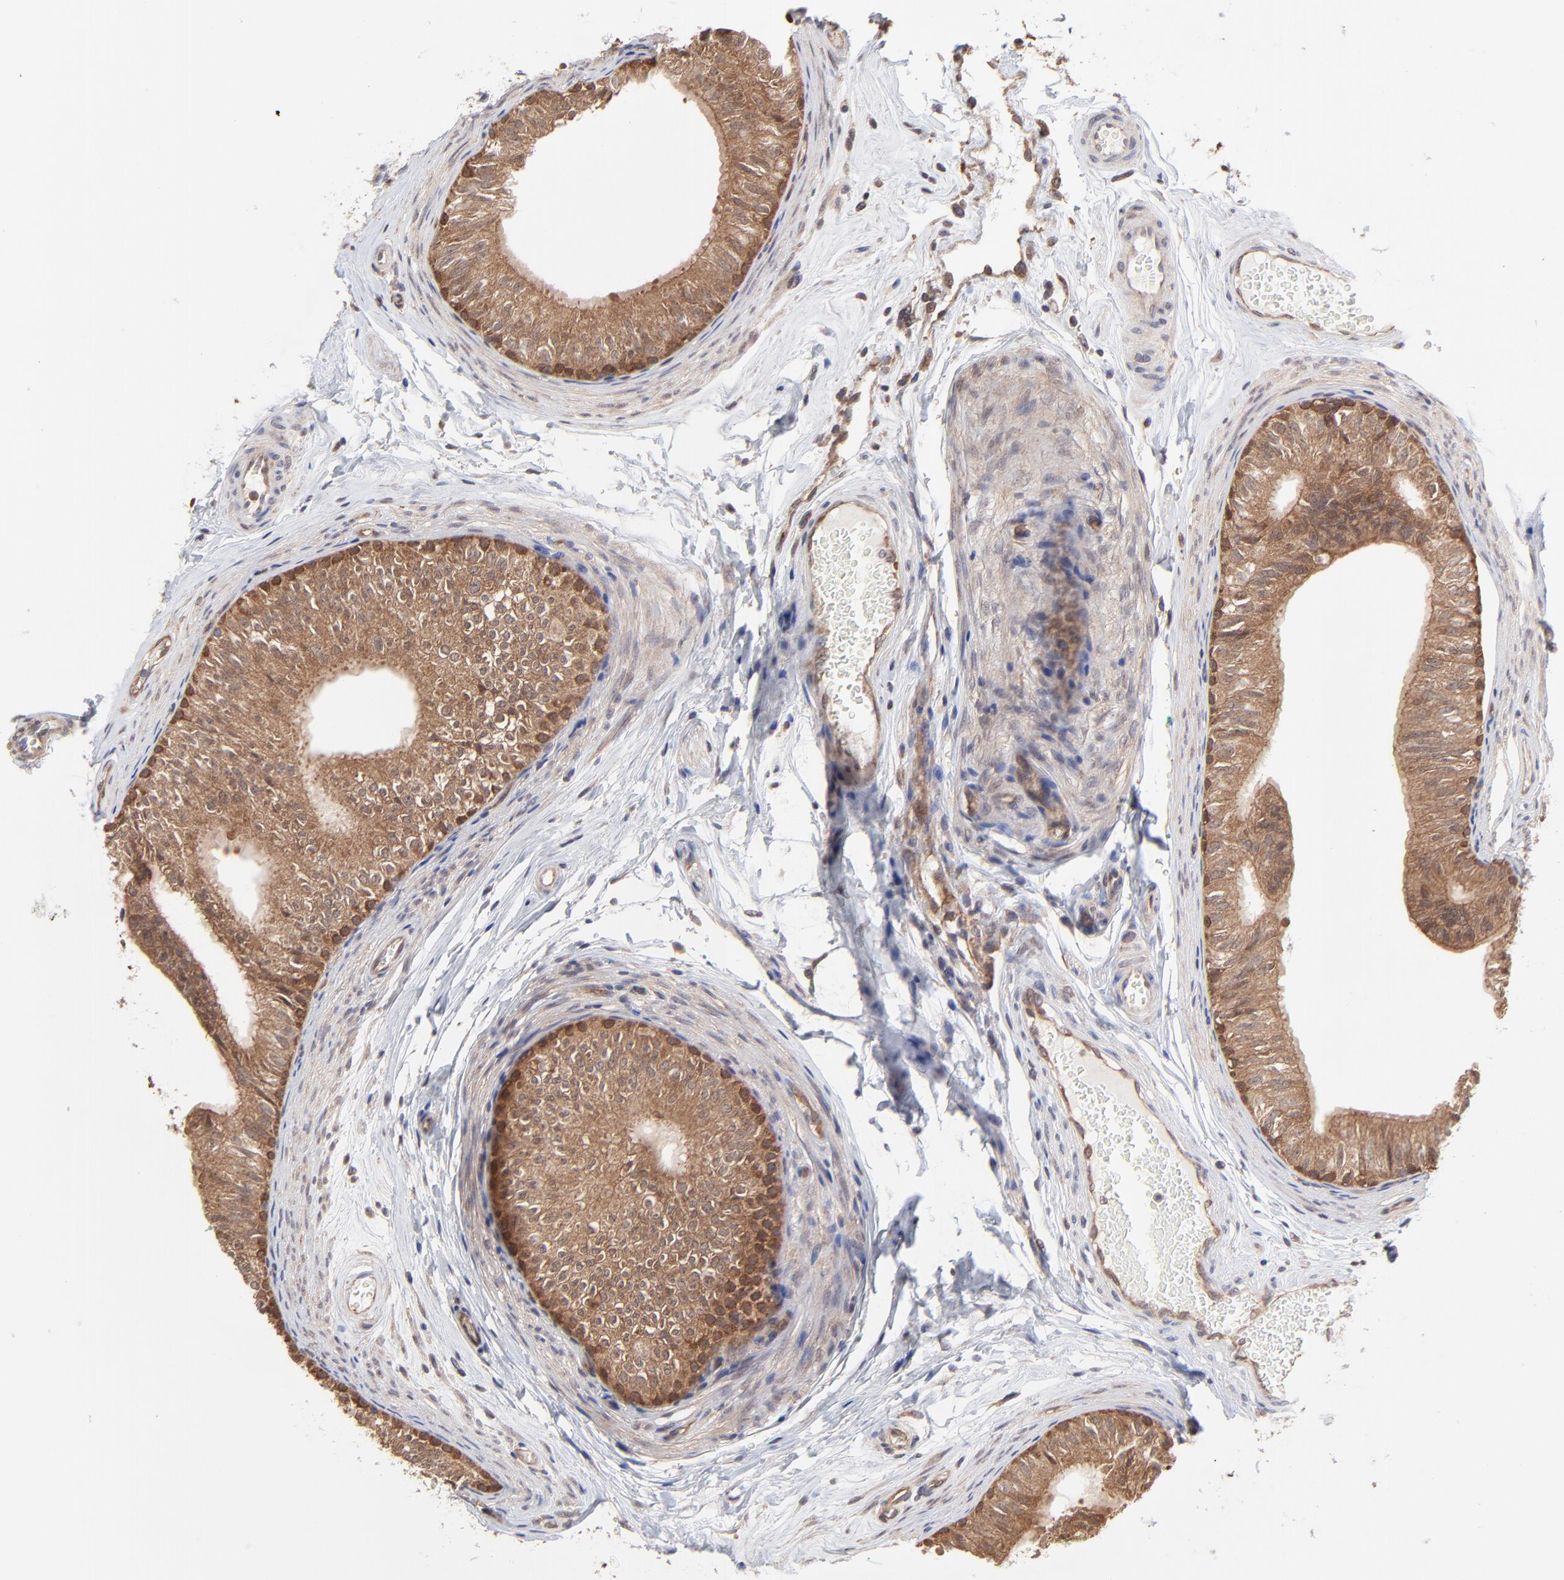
{"staining": {"intensity": "moderate", "quantity": ">75%", "location": "cytoplasmic/membranous"}, "tissue": "epididymis", "cell_type": "Glandular cells", "image_type": "normal", "snomed": [{"axis": "morphology", "description": "Normal tissue, NOS"}, {"axis": "topography", "description": "Testis"}, {"axis": "topography", "description": "Epididymis"}], "caption": "This is a histology image of IHC staining of unremarkable epididymis, which shows moderate positivity in the cytoplasmic/membranous of glandular cells.", "gene": "GART", "patient": {"sex": "male", "age": 36}}